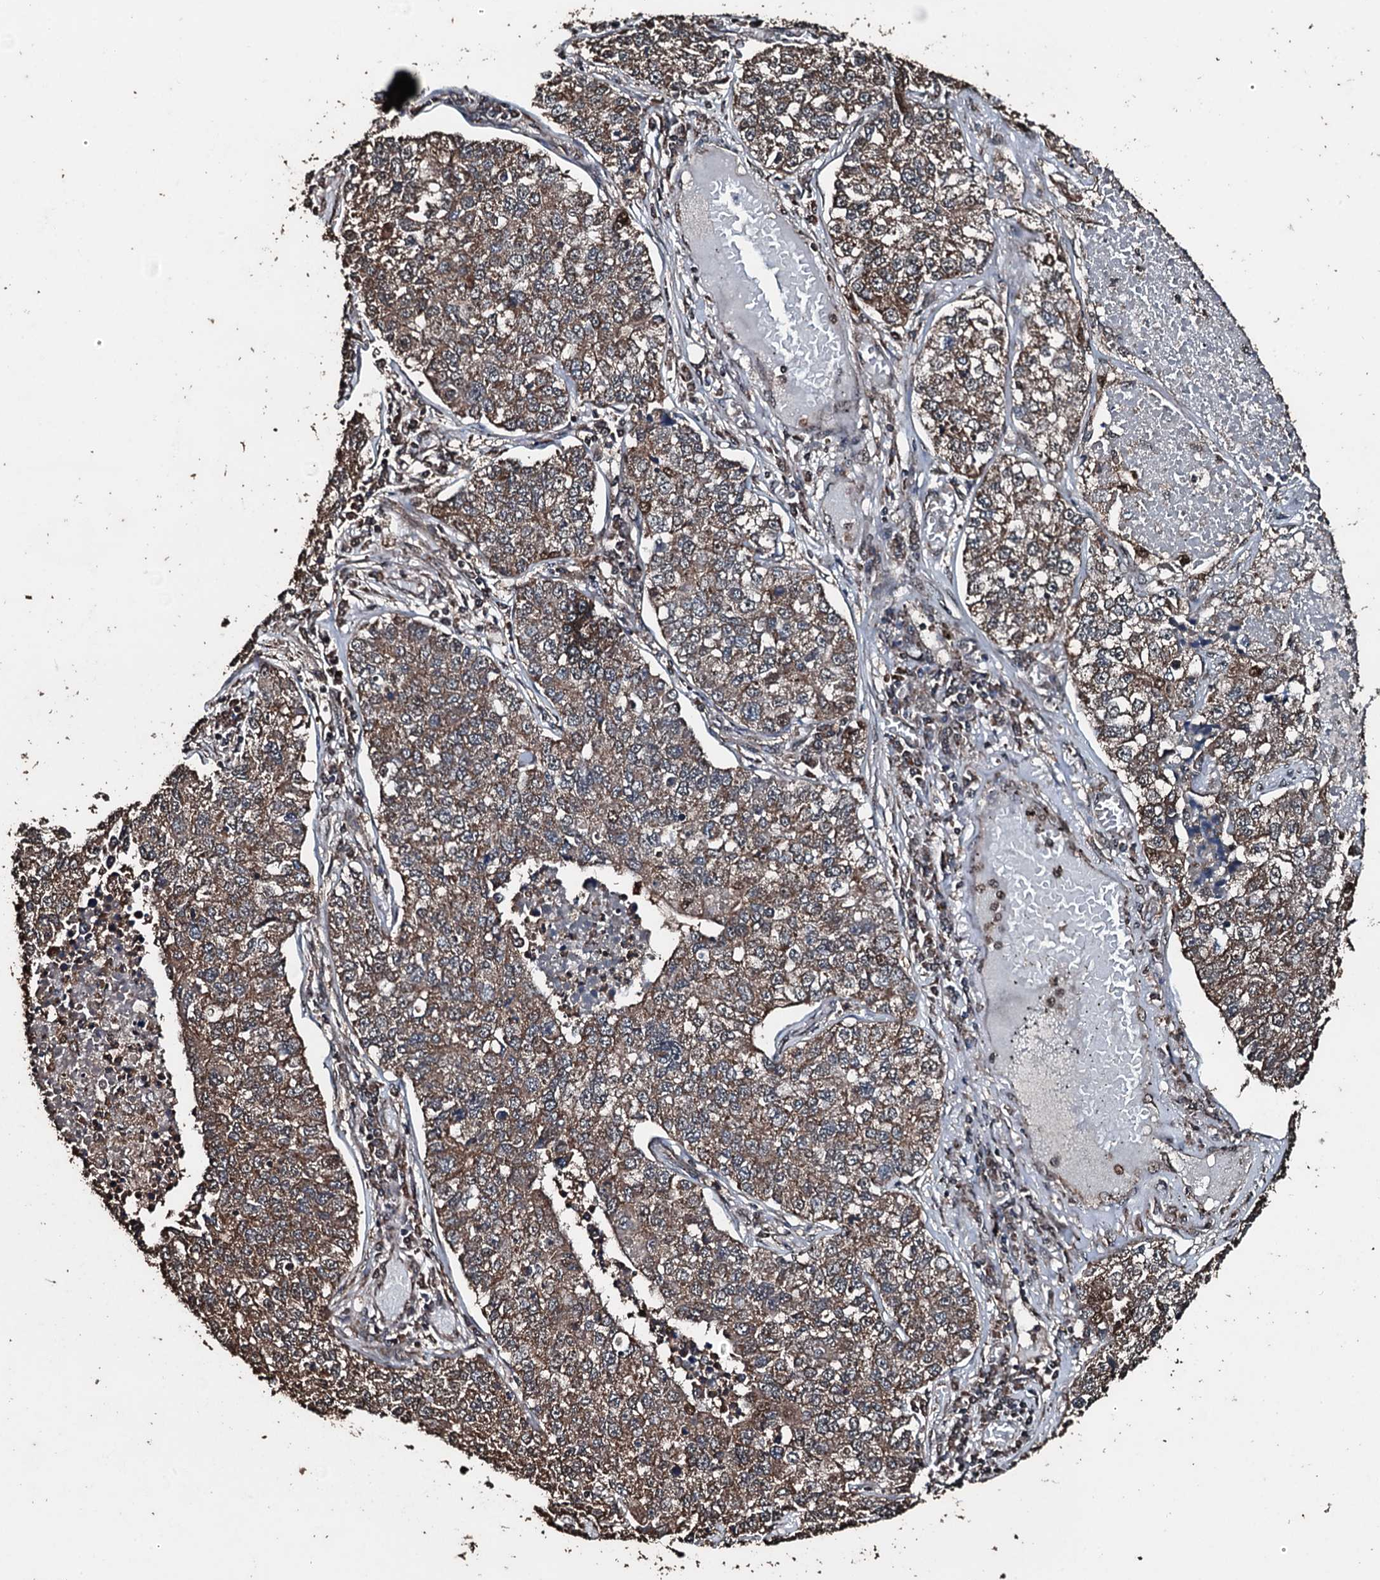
{"staining": {"intensity": "moderate", "quantity": ">75%", "location": "cytoplasmic/membranous"}, "tissue": "lung cancer", "cell_type": "Tumor cells", "image_type": "cancer", "snomed": [{"axis": "morphology", "description": "Adenocarcinoma, NOS"}, {"axis": "topography", "description": "Lung"}], "caption": "This is an image of immunohistochemistry (IHC) staining of lung adenocarcinoma, which shows moderate expression in the cytoplasmic/membranous of tumor cells.", "gene": "FAAP24", "patient": {"sex": "male", "age": 49}}